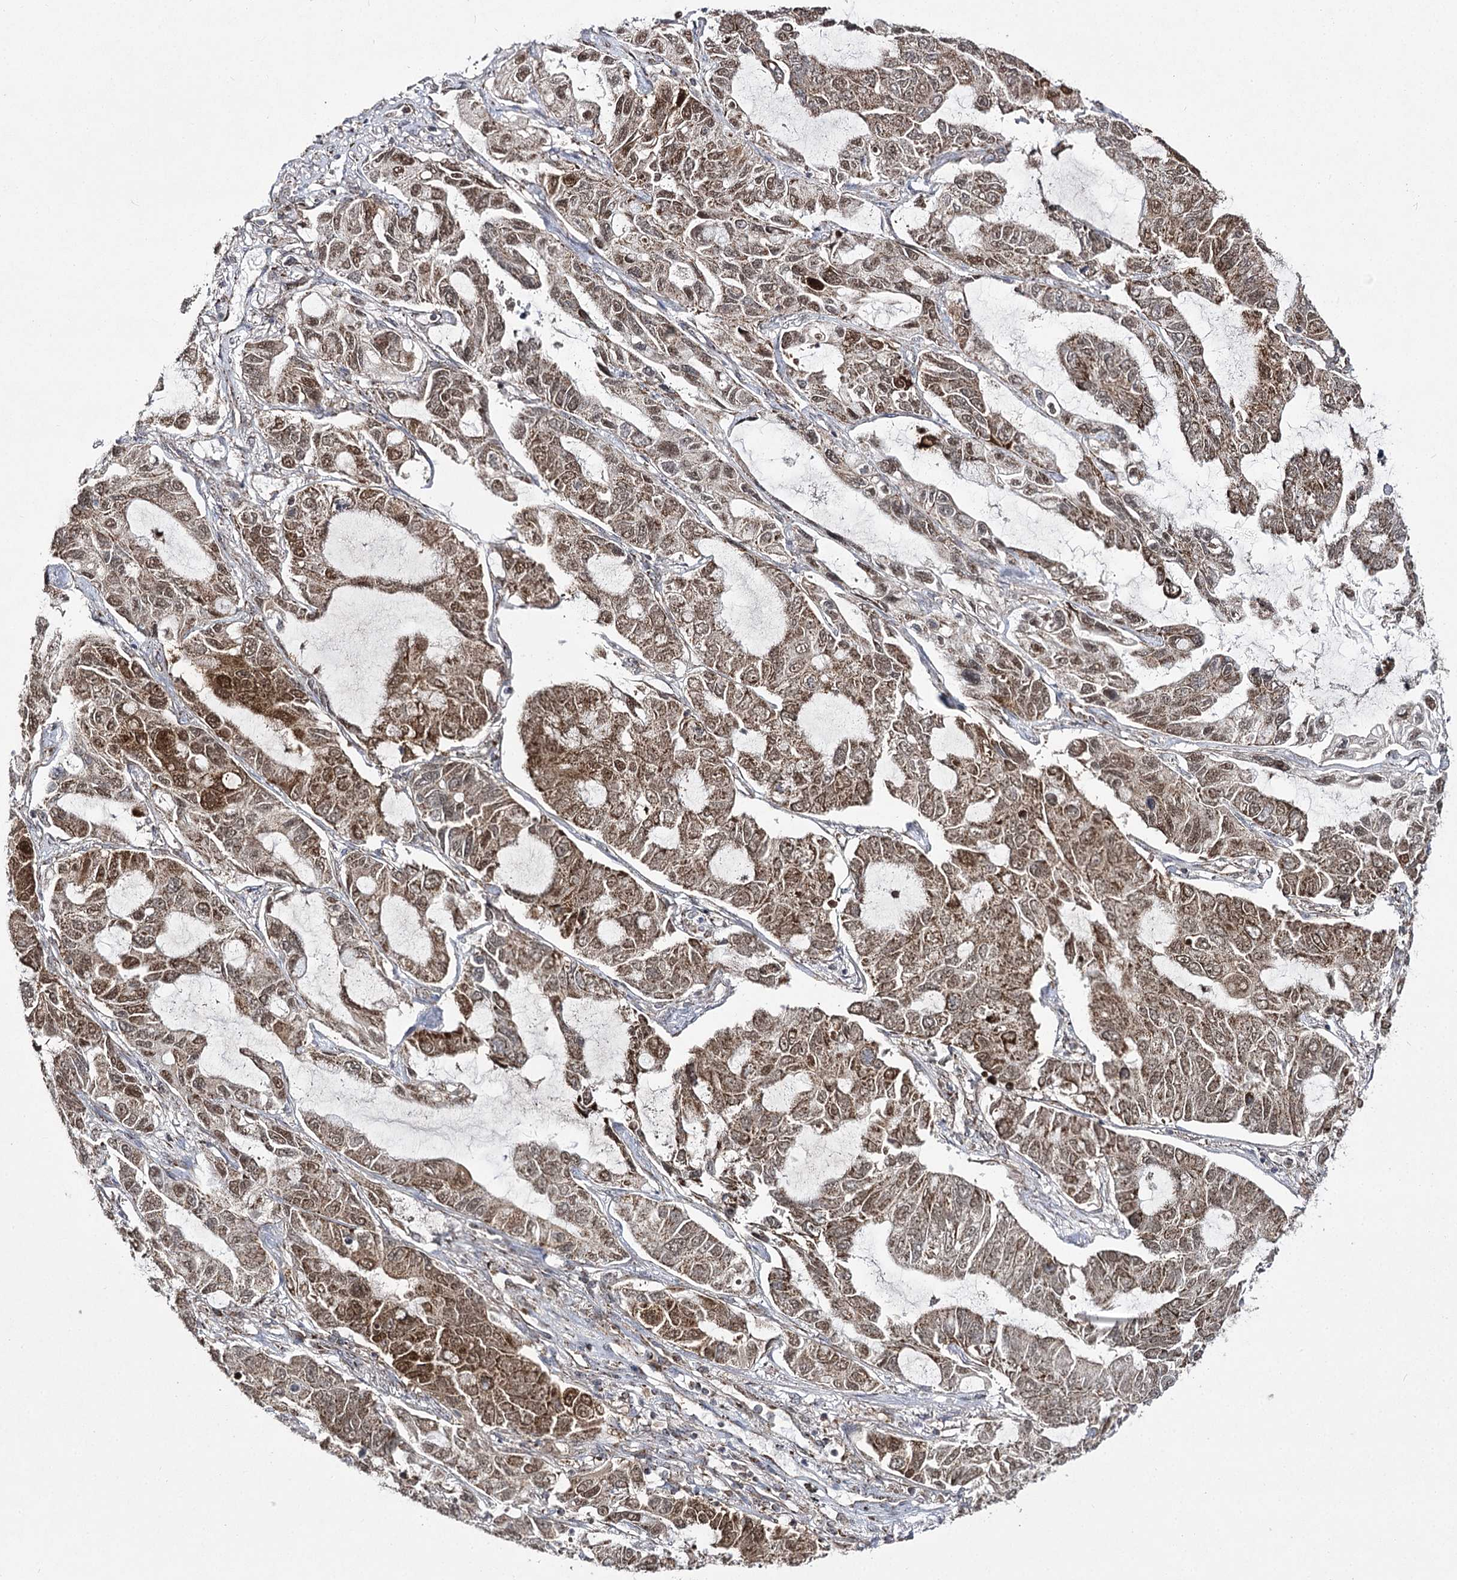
{"staining": {"intensity": "strong", "quantity": ">75%", "location": "cytoplasmic/membranous,nuclear"}, "tissue": "lung cancer", "cell_type": "Tumor cells", "image_type": "cancer", "snomed": [{"axis": "morphology", "description": "Adenocarcinoma, NOS"}, {"axis": "topography", "description": "Lung"}], "caption": "IHC (DAB) staining of human lung cancer (adenocarcinoma) reveals strong cytoplasmic/membranous and nuclear protein positivity in about >75% of tumor cells. Using DAB (3,3'-diaminobenzidine) (brown) and hematoxylin (blue) stains, captured at high magnification using brightfield microscopy.", "gene": "SLC4A1AP", "patient": {"sex": "male", "age": 64}}